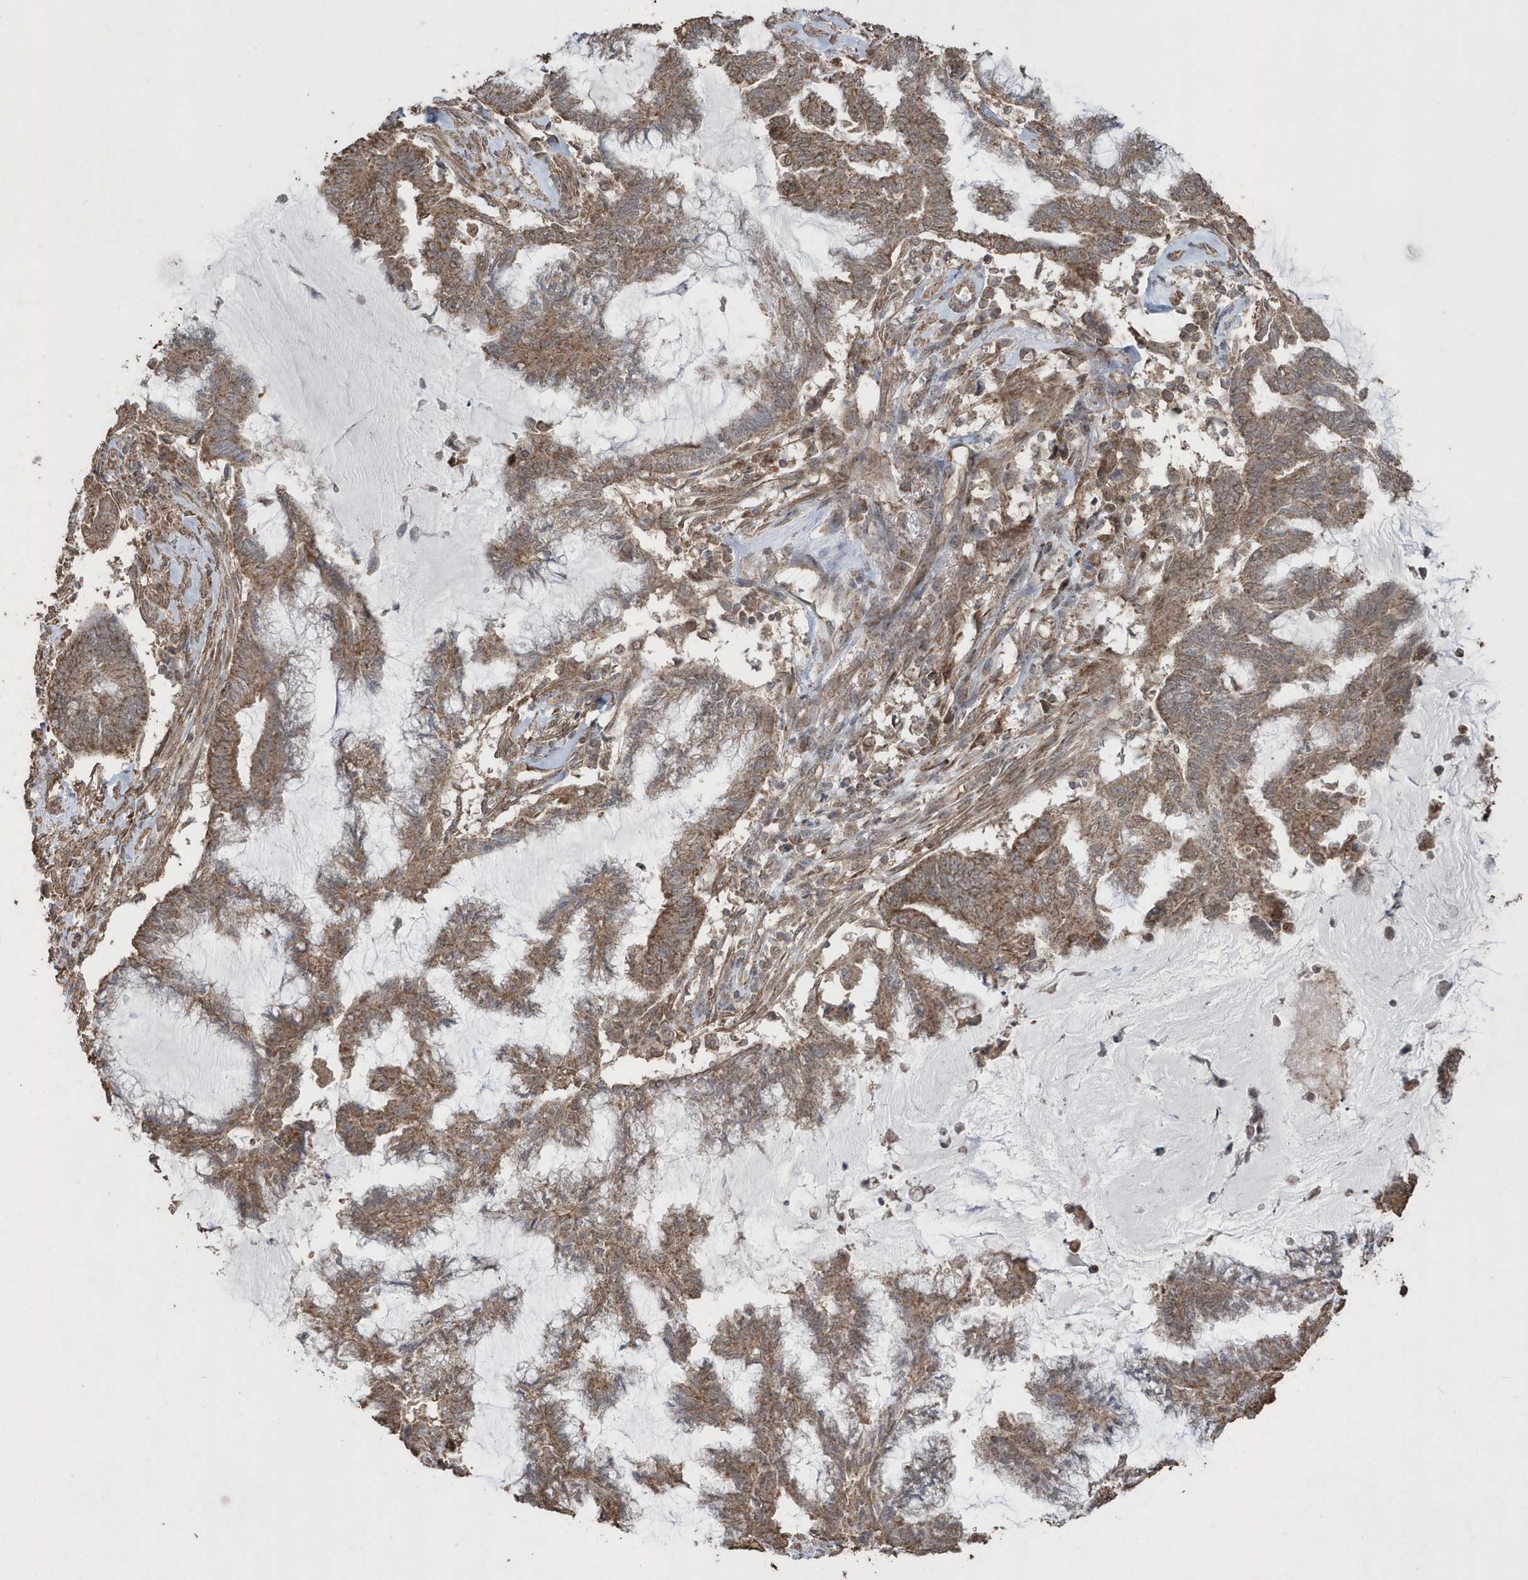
{"staining": {"intensity": "moderate", "quantity": ">75%", "location": "cytoplasmic/membranous"}, "tissue": "endometrial cancer", "cell_type": "Tumor cells", "image_type": "cancer", "snomed": [{"axis": "morphology", "description": "Adenocarcinoma, NOS"}, {"axis": "topography", "description": "Endometrium"}], "caption": "Immunohistochemical staining of endometrial cancer demonstrates medium levels of moderate cytoplasmic/membranous protein staining in approximately >75% of tumor cells.", "gene": "PAXBP1", "patient": {"sex": "female", "age": 86}}